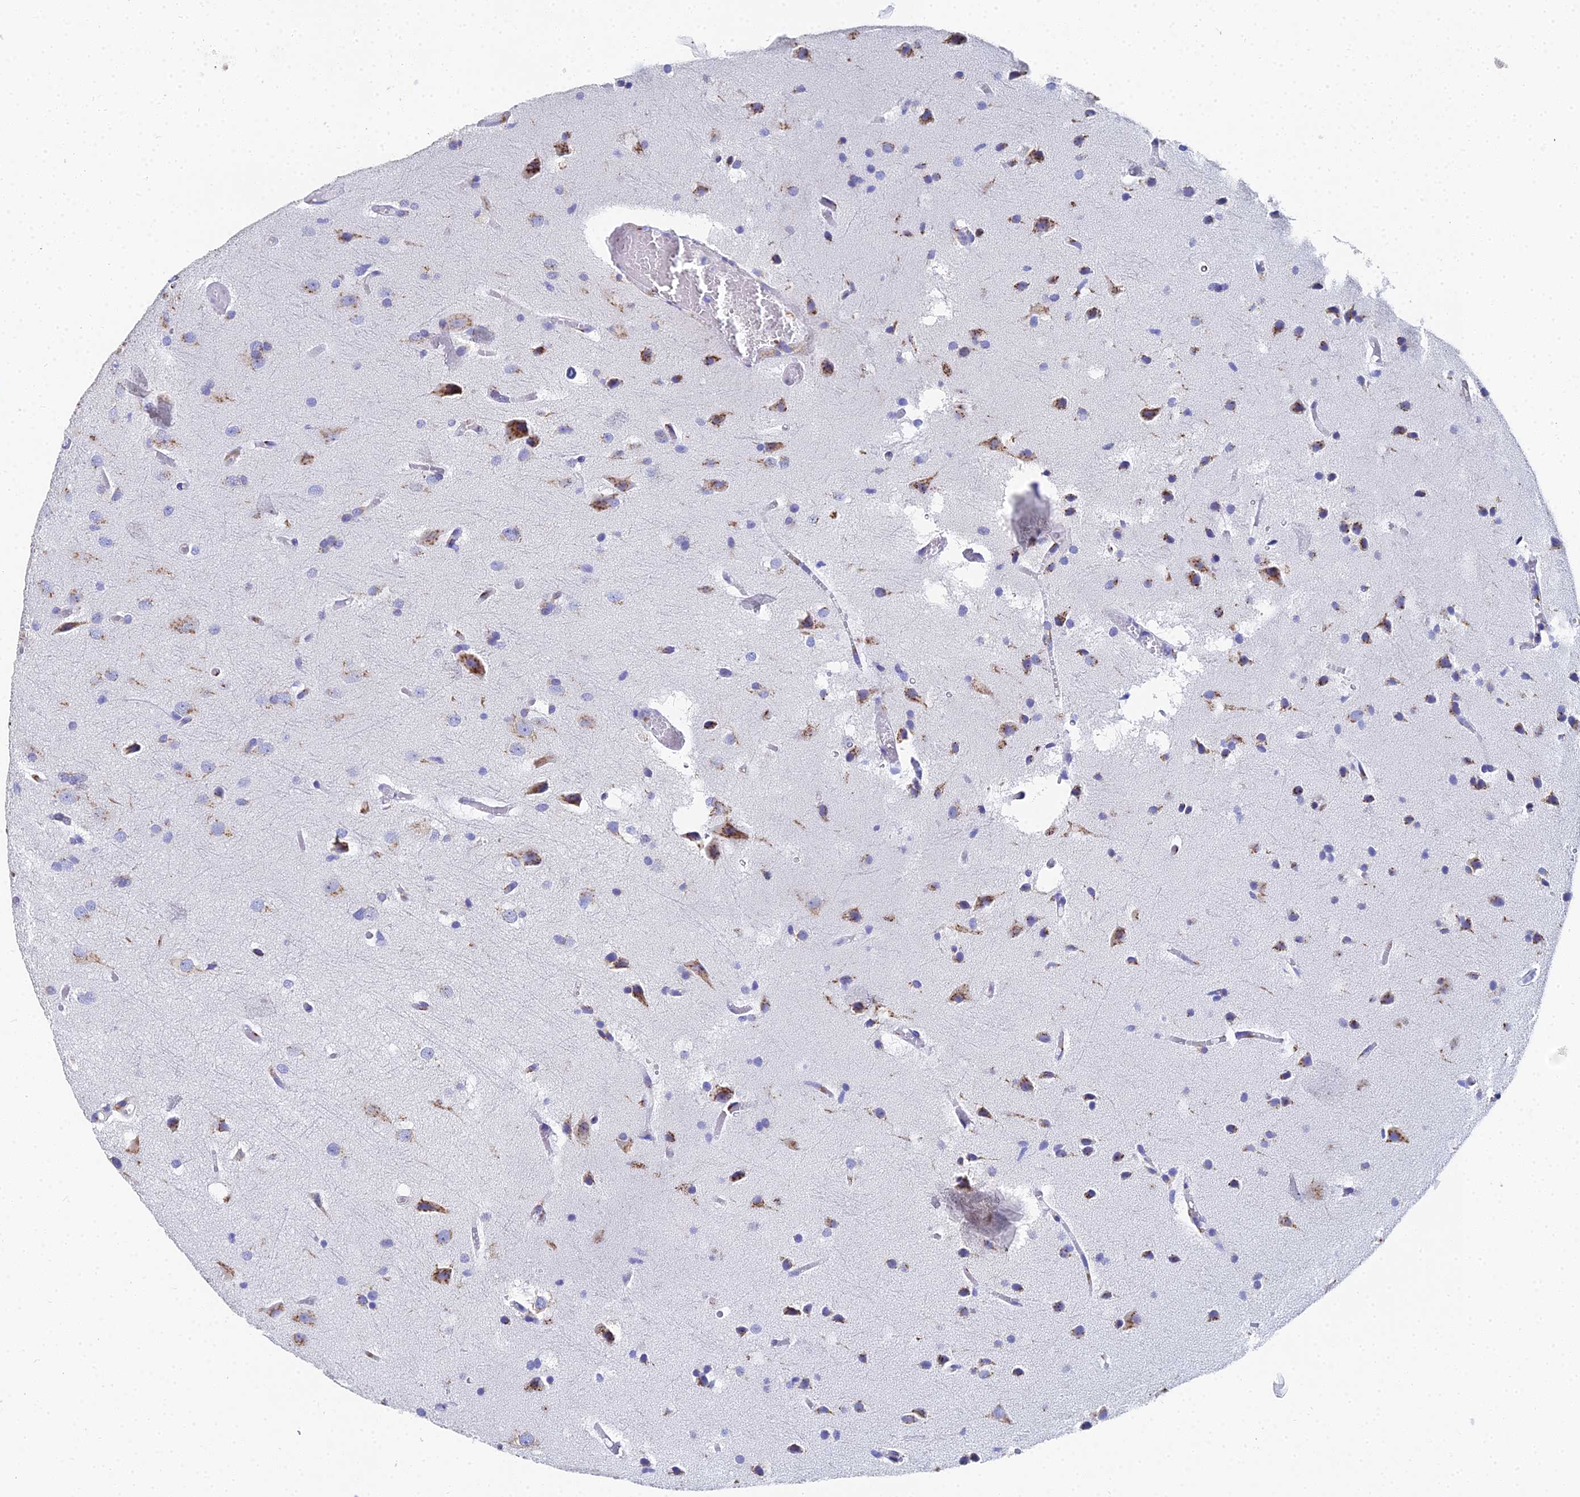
{"staining": {"intensity": "moderate", "quantity": "<25%", "location": "cytoplasmic/membranous"}, "tissue": "glioma", "cell_type": "Tumor cells", "image_type": "cancer", "snomed": [{"axis": "morphology", "description": "Glioma, malignant, High grade"}, {"axis": "topography", "description": "Brain"}], "caption": "Malignant glioma (high-grade) stained for a protein reveals moderate cytoplasmic/membranous positivity in tumor cells.", "gene": "ENSG00000268674", "patient": {"sex": "female", "age": 50}}